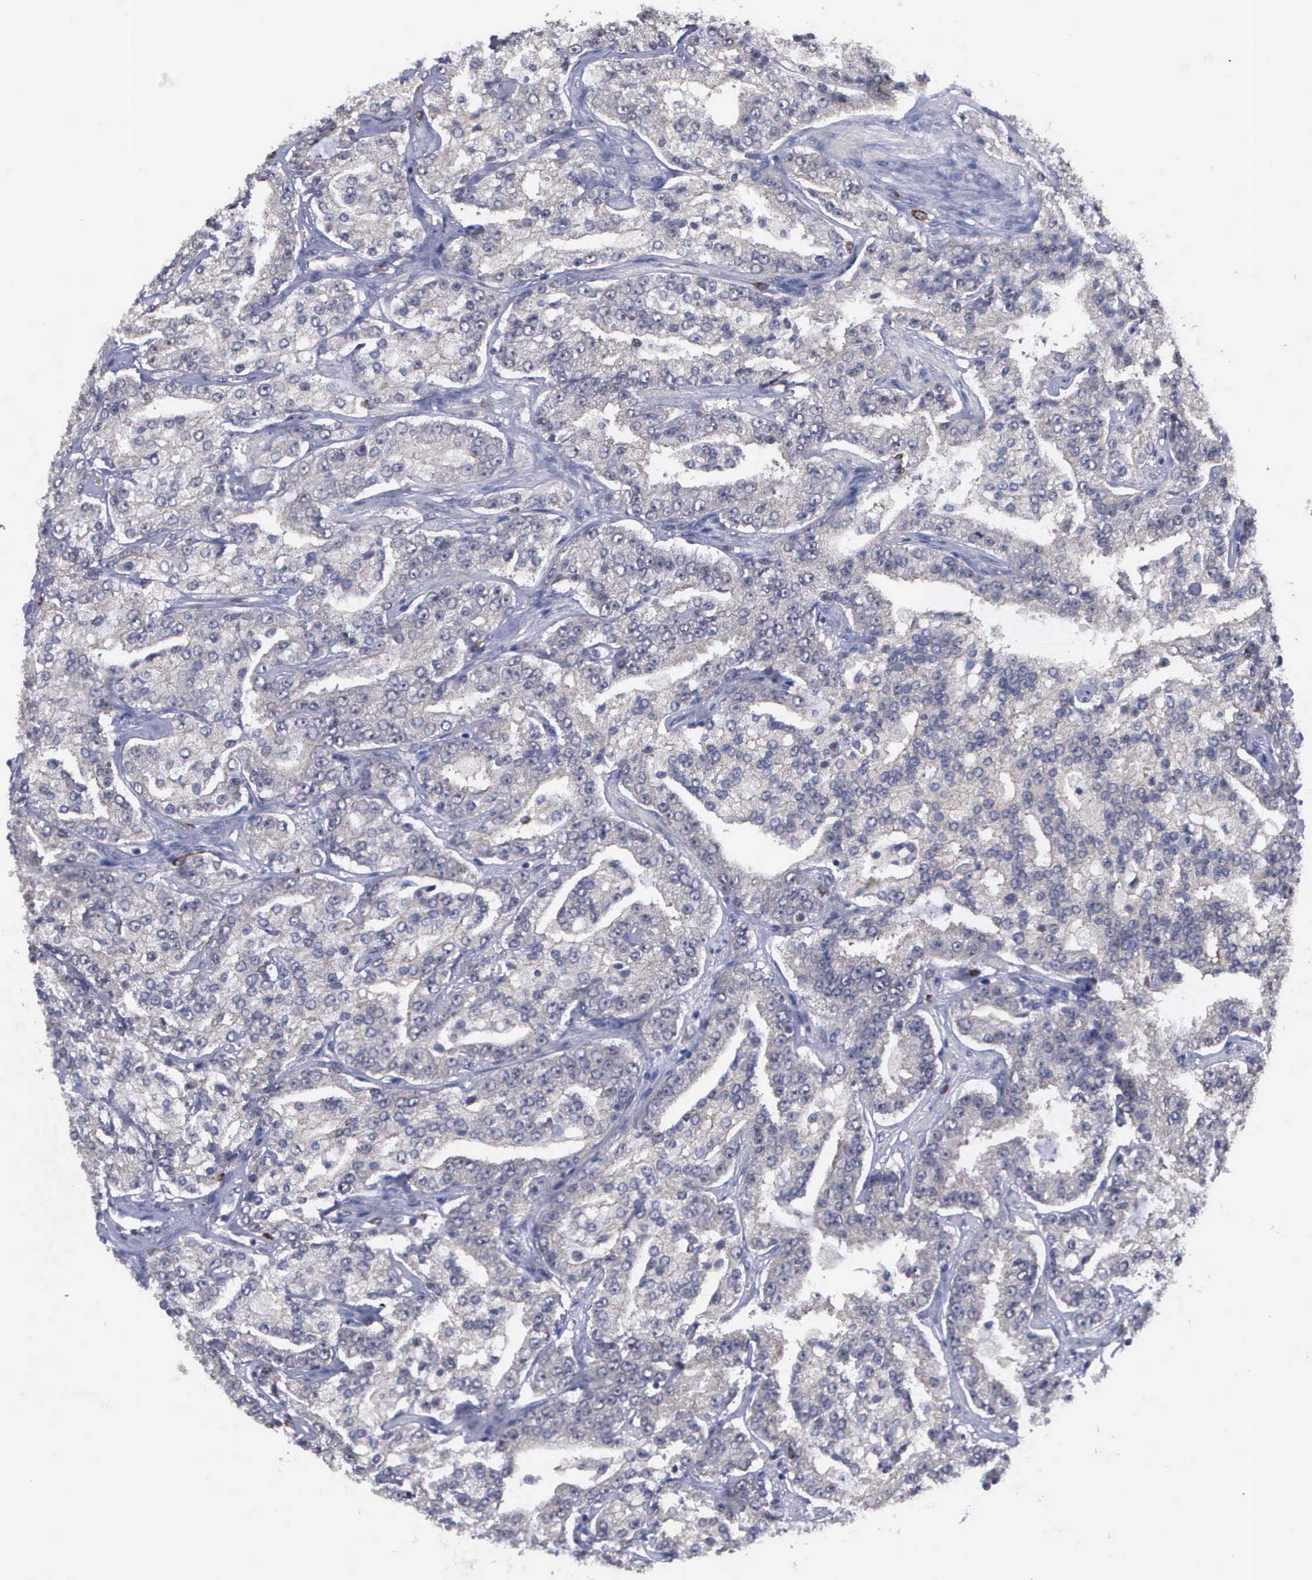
{"staining": {"intensity": "weak", "quantity": "25%-75%", "location": "cytoplasmic/membranous"}, "tissue": "prostate cancer", "cell_type": "Tumor cells", "image_type": "cancer", "snomed": [{"axis": "morphology", "description": "Adenocarcinoma, Medium grade"}, {"axis": "topography", "description": "Prostate"}], "caption": "The photomicrograph reveals a brown stain indicating the presence of a protein in the cytoplasmic/membranous of tumor cells in prostate cancer (adenocarcinoma (medium-grade)).", "gene": "MAP3K9", "patient": {"sex": "male", "age": 72}}